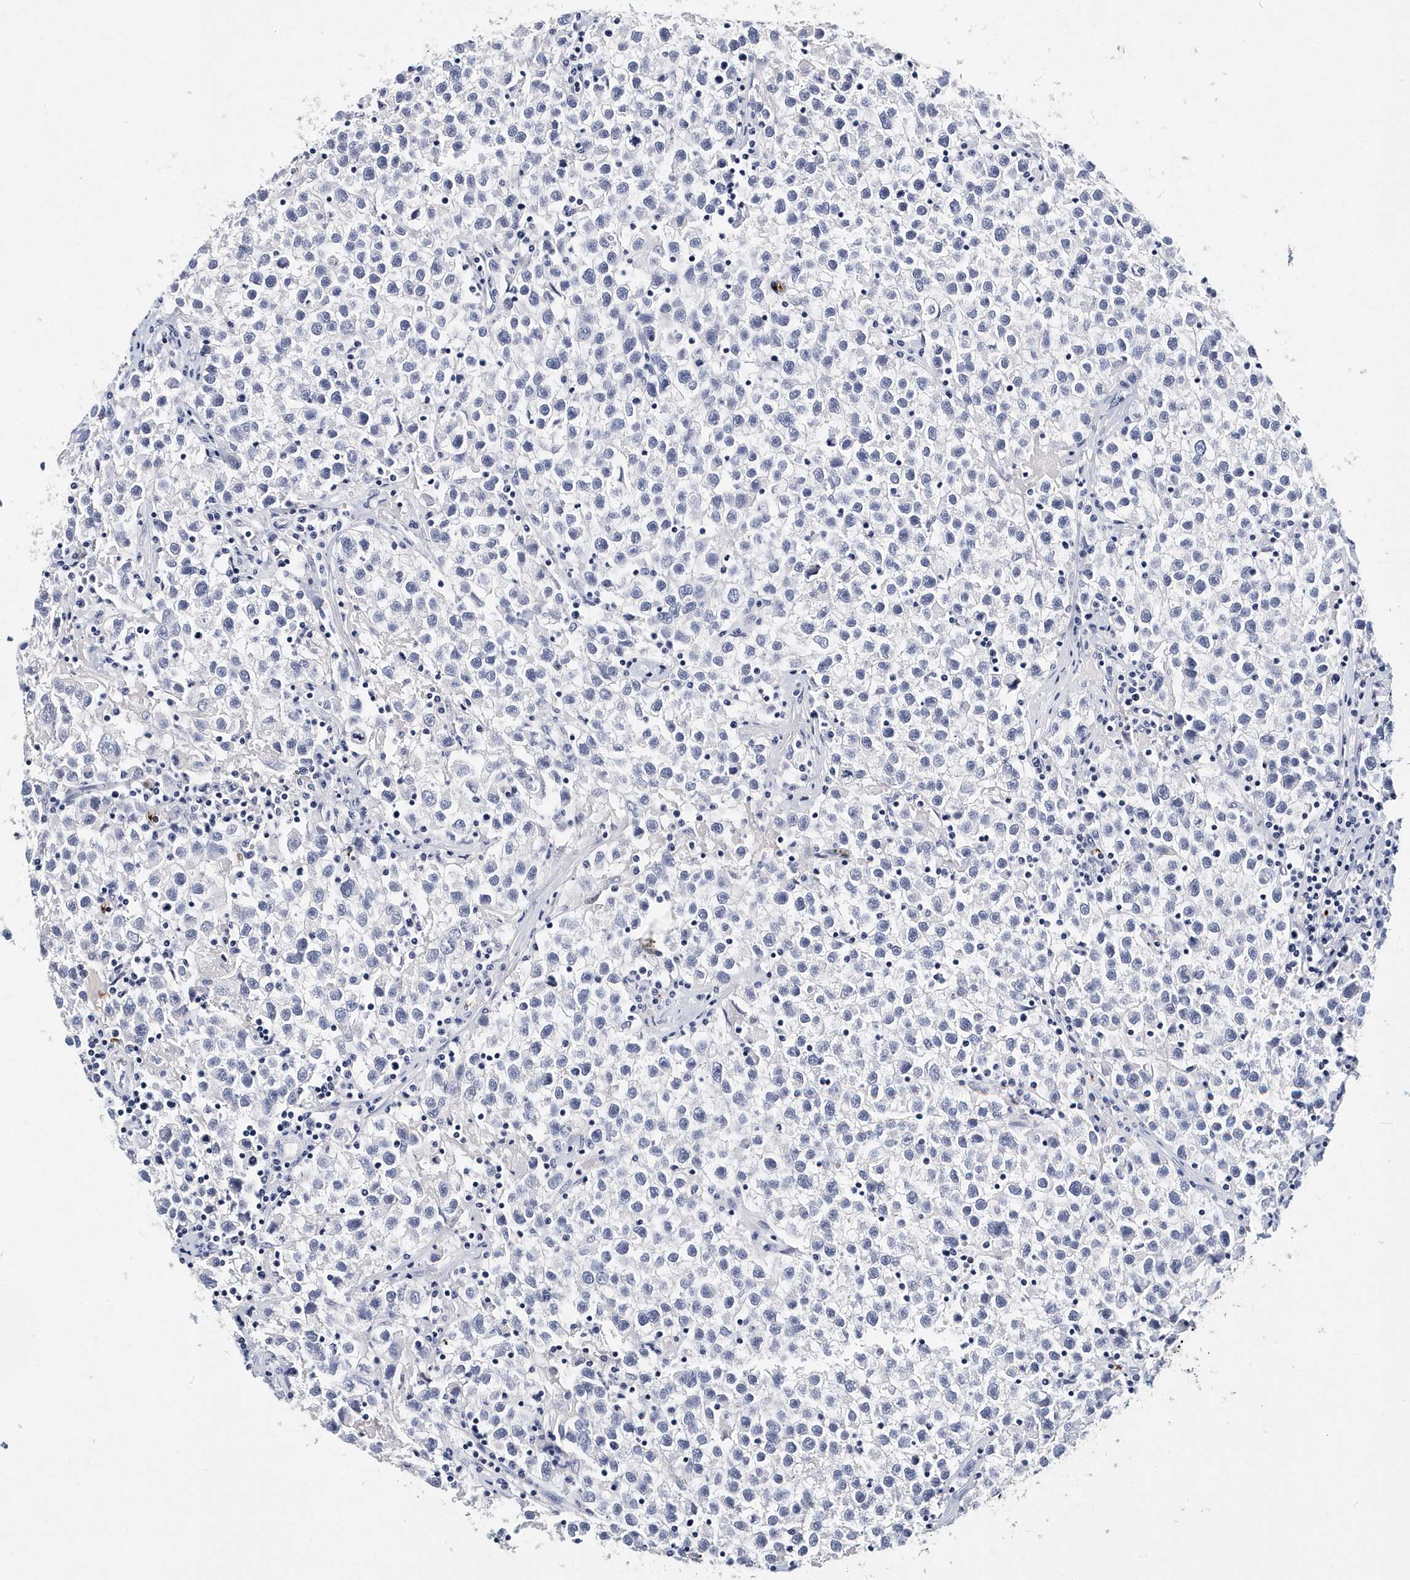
{"staining": {"intensity": "negative", "quantity": "none", "location": "none"}, "tissue": "testis cancer", "cell_type": "Tumor cells", "image_type": "cancer", "snomed": [{"axis": "morphology", "description": "Seminoma, NOS"}, {"axis": "topography", "description": "Testis"}], "caption": "This is an IHC photomicrograph of human testis cancer. There is no positivity in tumor cells.", "gene": "ITGA2B", "patient": {"sex": "male", "age": 22}}